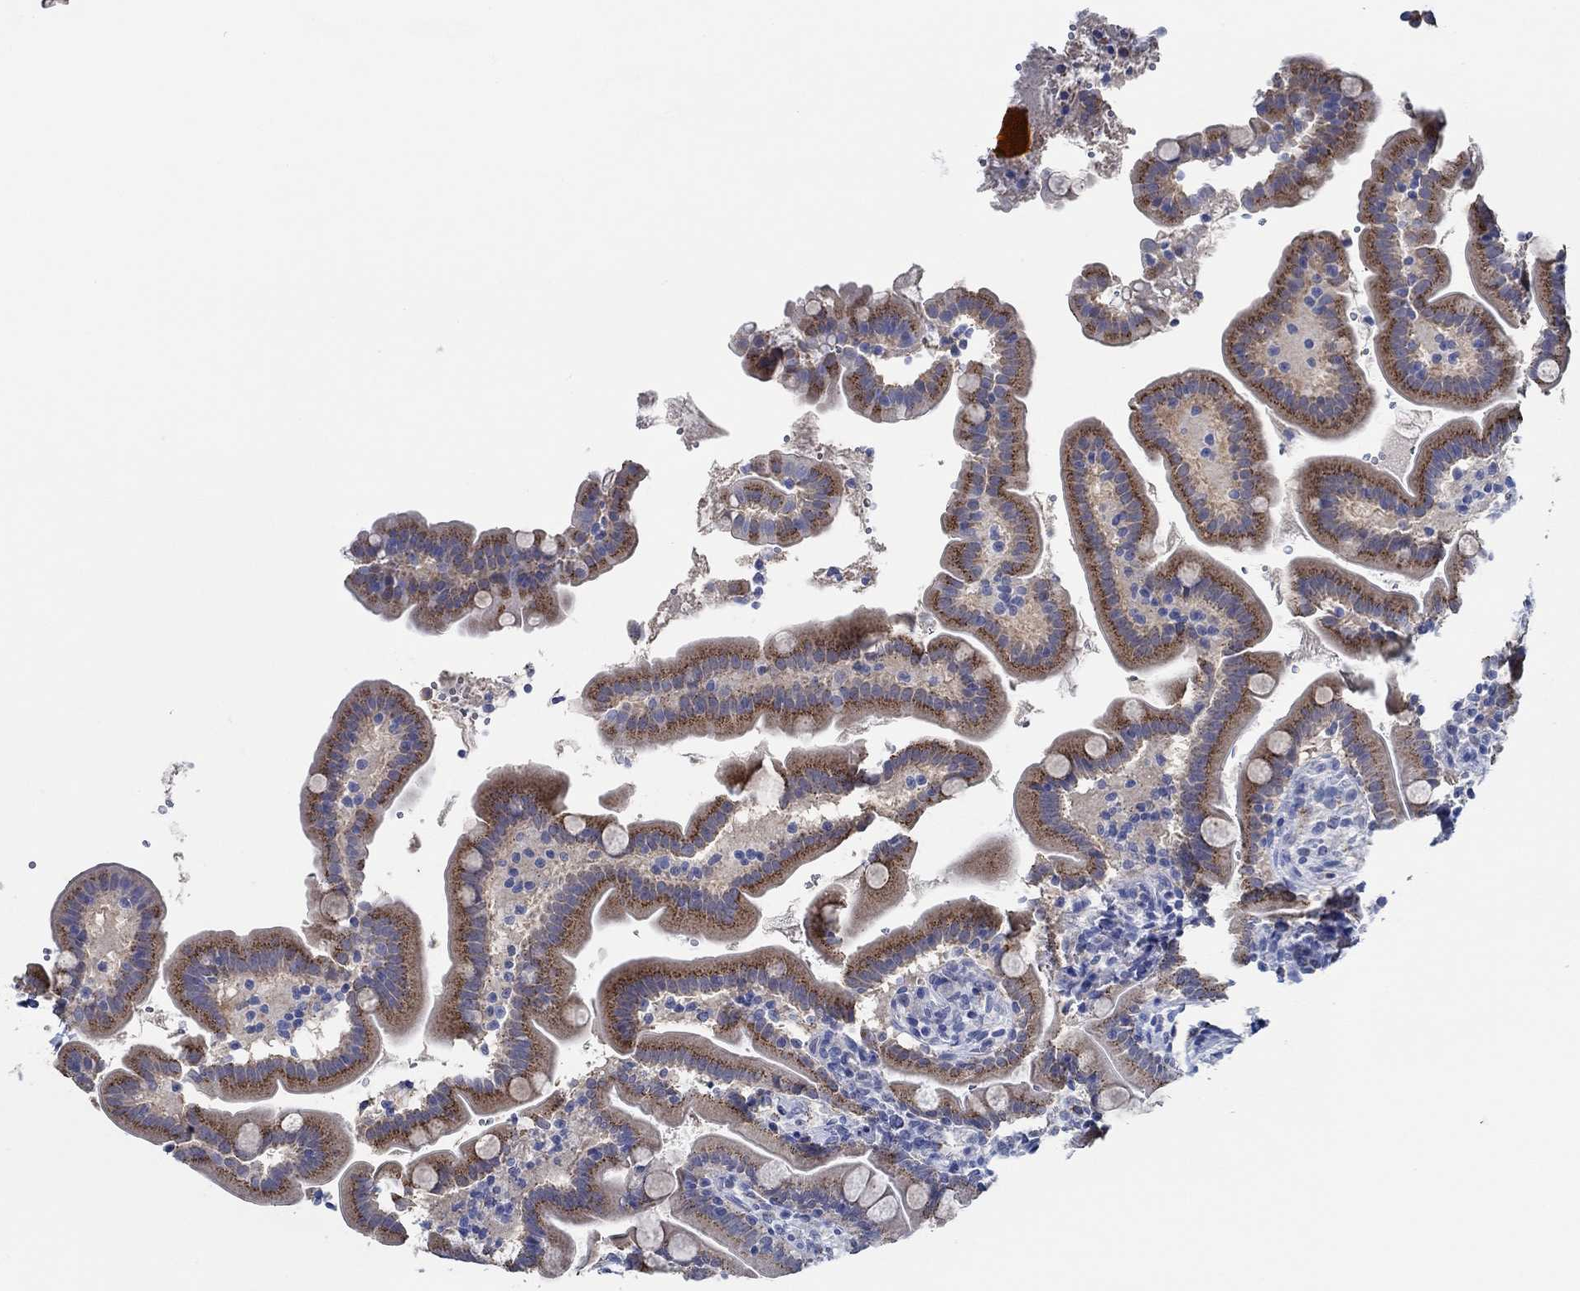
{"staining": {"intensity": "strong", "quantity": "<25%", "location": "cytoplasmic/membranous"}, "tissue": "small intestine", "cell_type": "Glandular cells", "image_type": "normal", "snomed": [{"axis": "morphology", "description": "Normal tissue, NOS"}, {"axis": "topography", "description": "Small intestine"}], "caption": "Human small intestine stained with a protein marker reveals strong staining in glandular cells.", "gene": "CPM", "patient": {"sex": "female", "age": 44}}